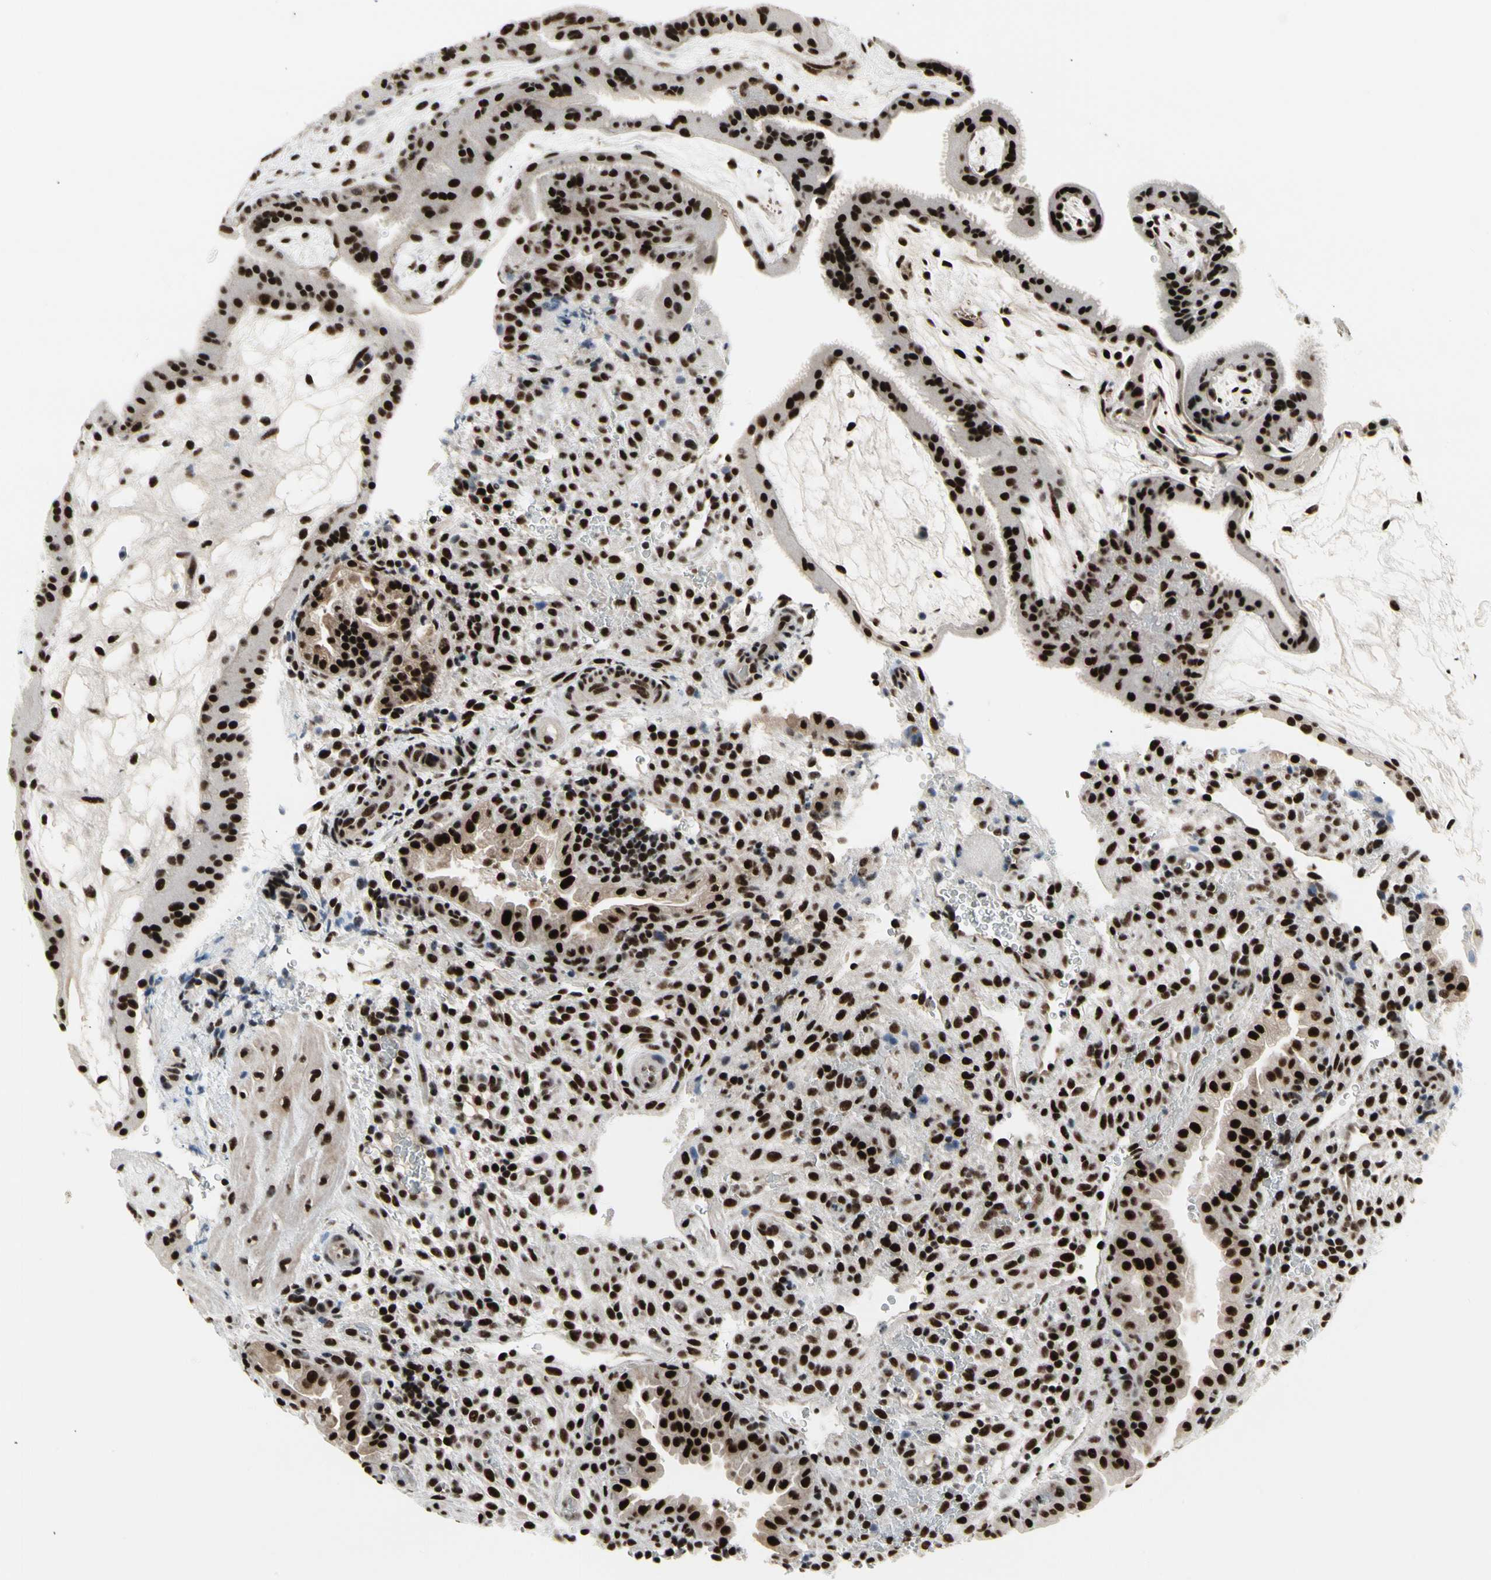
{"staining": {"intensity": "strong", "quantity": ">75%", "location": "nuclear"}, "tissue": "placenta", "cell_type": "Decidual cells", "image_type": "normal", "snomed": [{"axis": "morphology", "description": "Normal tissue, NOS"}, {"axis": "topography", "description": "Placenta"}], "caption": "This photomicrograph reveals immunohistochemistry staining of unremarkable placenta, with high strong nuclear positivity in approximately >75% of decidual cells.", "gene": "SRSF11", "patient": {"sex": "female", "age": 19}}